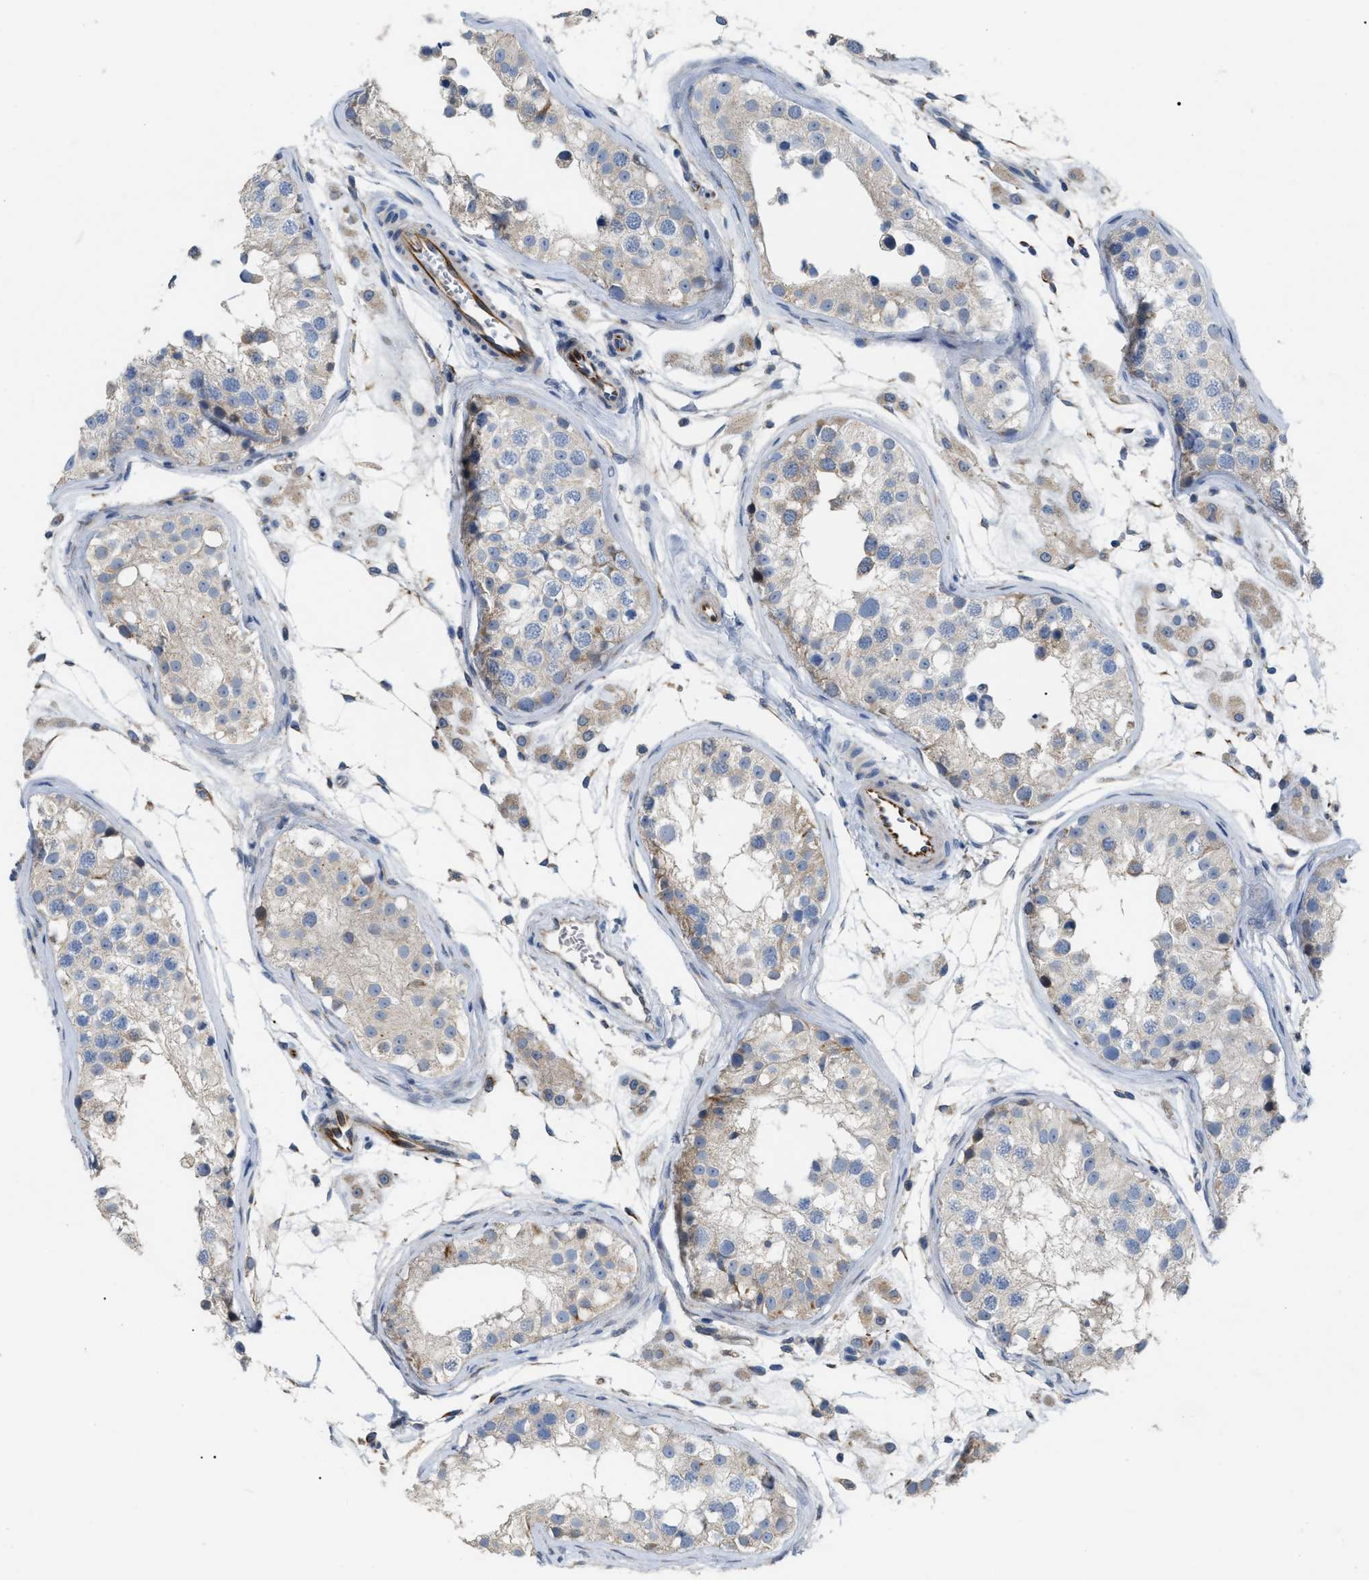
{"staining": {"intensity": "weak", "quantity": "25%-75%", "location": "cytoplasmic/membranous"}, "tissue": "testis", "cell_type": "Cells in seminiferous ducts", "image_type": "normal", "snomed": [{"axis": "morphology", "description": "Normal tissue, NOS"}, {"axis": "morphology", "description": "Adenocarcinoma, metastatic, NOS"}, {"axis": "topography", "description": "Testis"}], "caption": "Protein expression by immunohistochemistry demonstrates weak cytoplasmic/membranous expression in approximately 25%-75% of cells in seminiferous ducts in normal testis. (DAB = brown stain, brightfield microscopy at high magnification).", "gene": "DHX58", "patient": {"sex": "male", "age": 26}}